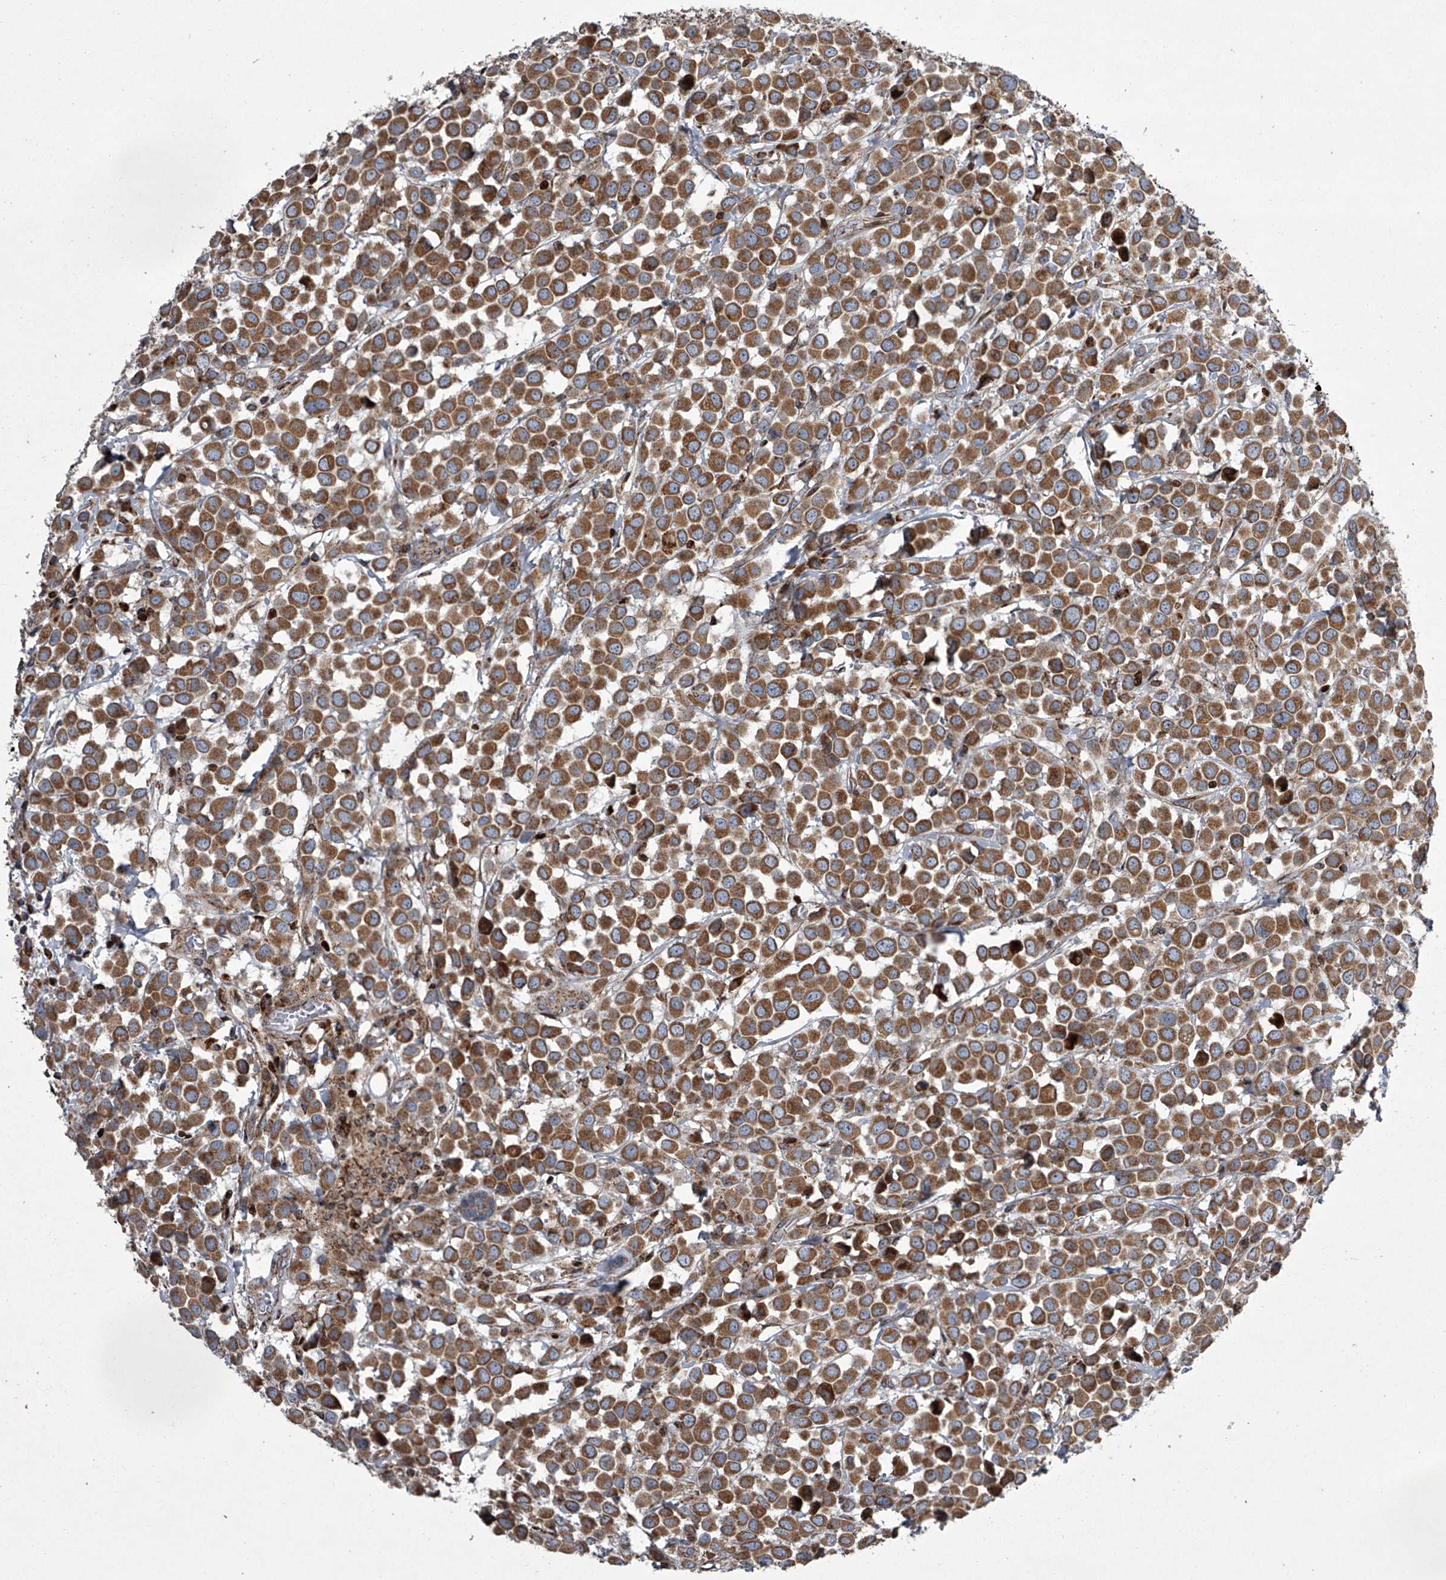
{"staining": {"intensity": "moderate", "quantity": ">75%", "location": "cytoplasmic/membranous"}, "tissue": "breast cancer", "cell_type": "Tumor cells", "image_type": "cancer", "snomed": [{"axis": "morphology", "description": "Duct carcinoma"}, {"axis": "topography", "description": "Breast"}], "caption": "High-power microscopy captured an immunohistochemistry (IHC) micrograph of breast cancer, revealing moderate cytoplasmic/membranous expression in about >75% of tumor cells.", "gene": "STRADA", "patient": {"sex": "female", "age": 61}}